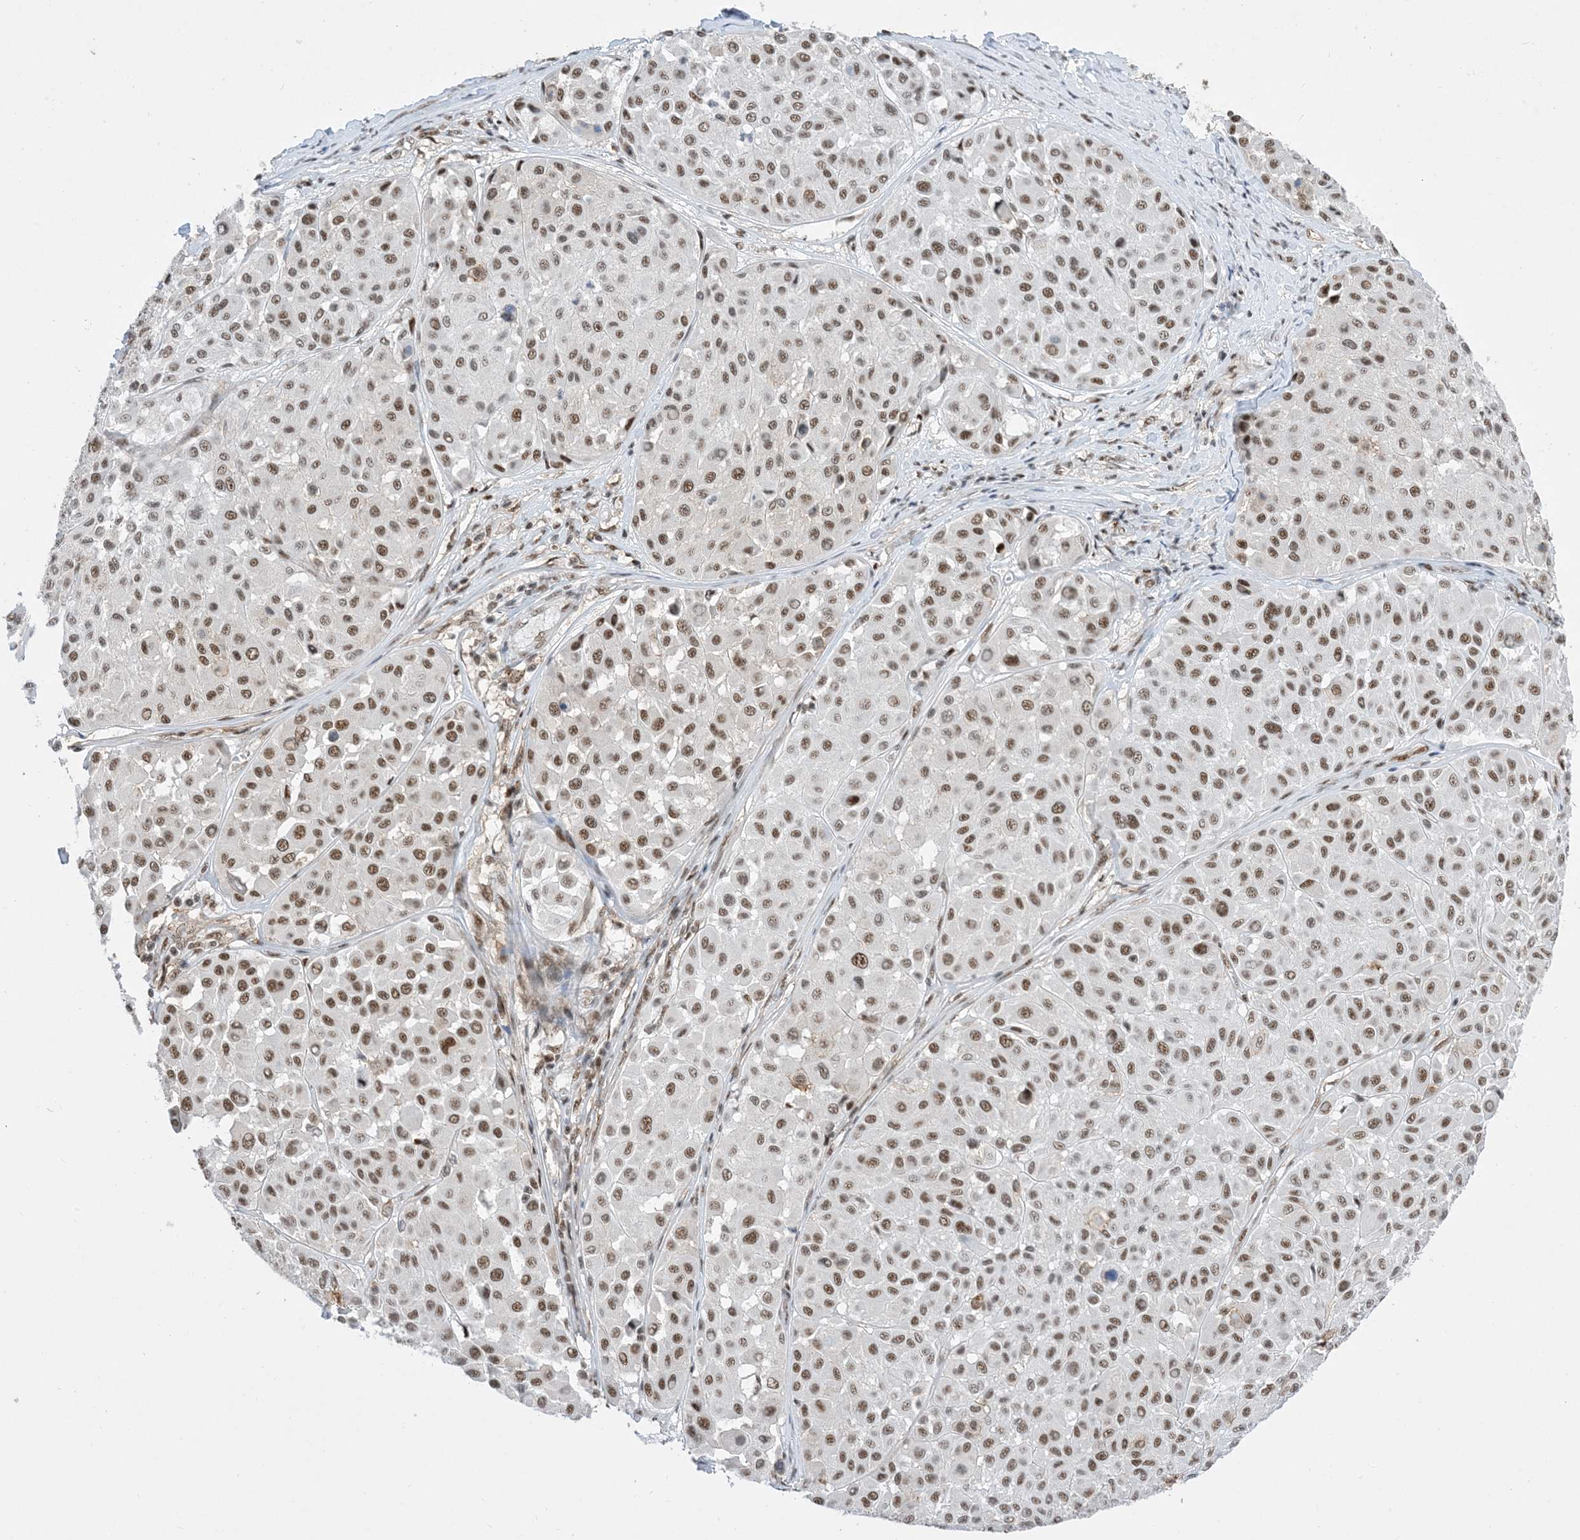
{"staining": {"intensity": "moderate", "quantity": "25%-75%", "location": "nuclear"}, "tissue": "melanoma", "cell_type": "Tumor cells", "image_type": "cancer", "snomed": [{"axis": "morphology", "description": "Malignant melanoma, Metastatic site"}, {"axis": "topography", "description": "Soft tissue"}], "caption": "An immunohistochemistry (IHC) image of neoplastic tissue is shown. Protein staining in brown labels moderate nuclear positivity in melanoma within tumor cells.", "gene": "SF3A3", "patient": {"sex": "male", "age": 41}}